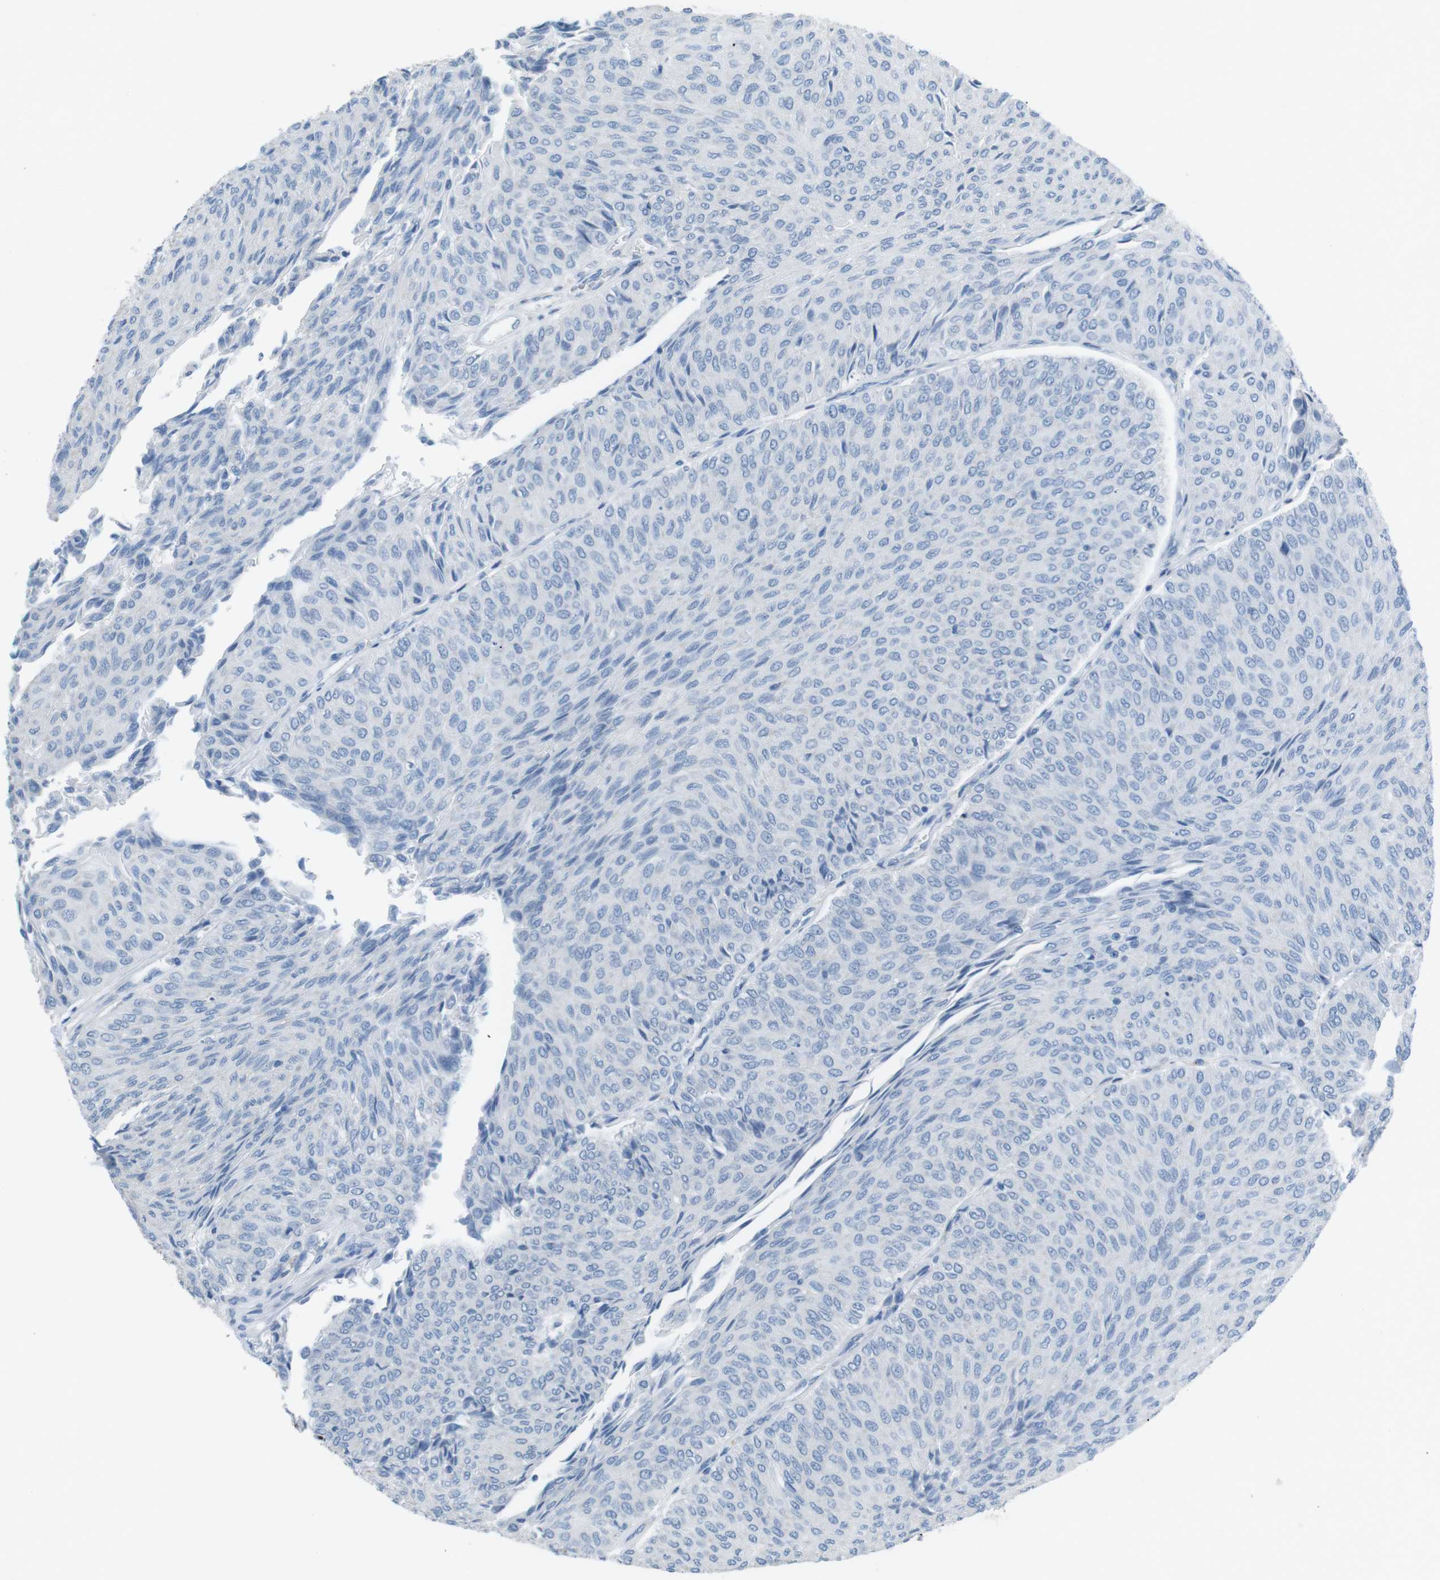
{"staining": {"intensity": "negative", "quantity": "none", "location": "none"}, "tissue": "urothelial cancer", "cell_type": "Tumor cells", "image_type": "cancer", "snomed": [{"axis": "morphology", "description": "Urothelial carcinoma, Low grade"}, {"axis": "topography", "description": "Urinary bladder"}], "caption": "IHC histopathology image of human low-grade urothelial carcinoma stained for a protein (brown), which displays no staining in tumor cells.", "gene": "SALL4", "patient": {"sex": "male", "age": 78}}